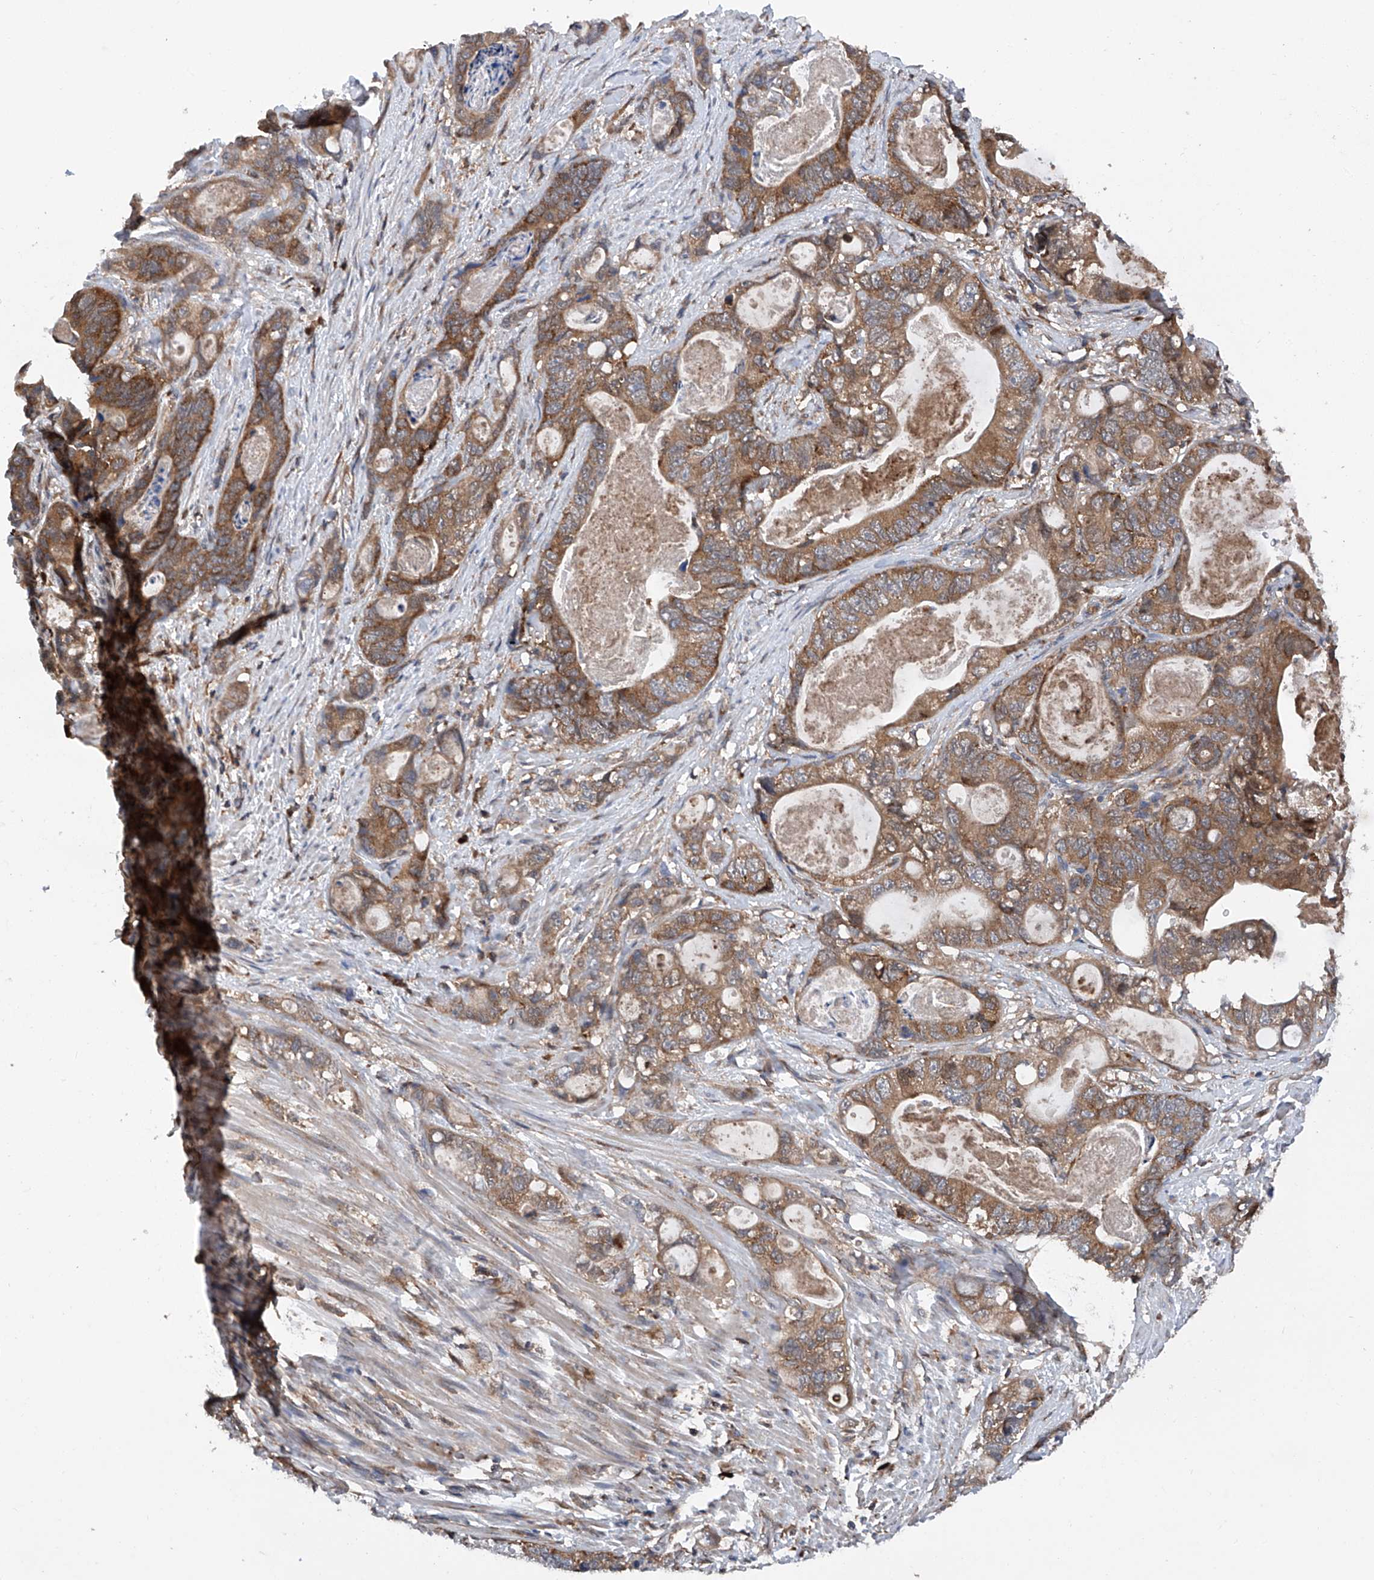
{"staining": {"intensity": "moderate", "quantity": ">75%", "location": "cytoplasmic/membranous"}, "tissue": "stomach cancer", "cell_type": "Tumor cells", "image_type": "cancer", "snomed": [{"axis": "morphology", "description": "Normal tissue, NOS"}, {"axis": "morphology", "description": "Adenocarcinoma, NOS"}, {"axis": "topography", "description": "Stomach"}], "caption": "Stomach cancer (adenocarcinoma) stained with DAB IHC displays medium levels of moderate cytoplasmic/membranous positivity in approximately >75% of tumor cells.", "gene": "ASCC3", "patient": {"sex": "female", "age": 89}}